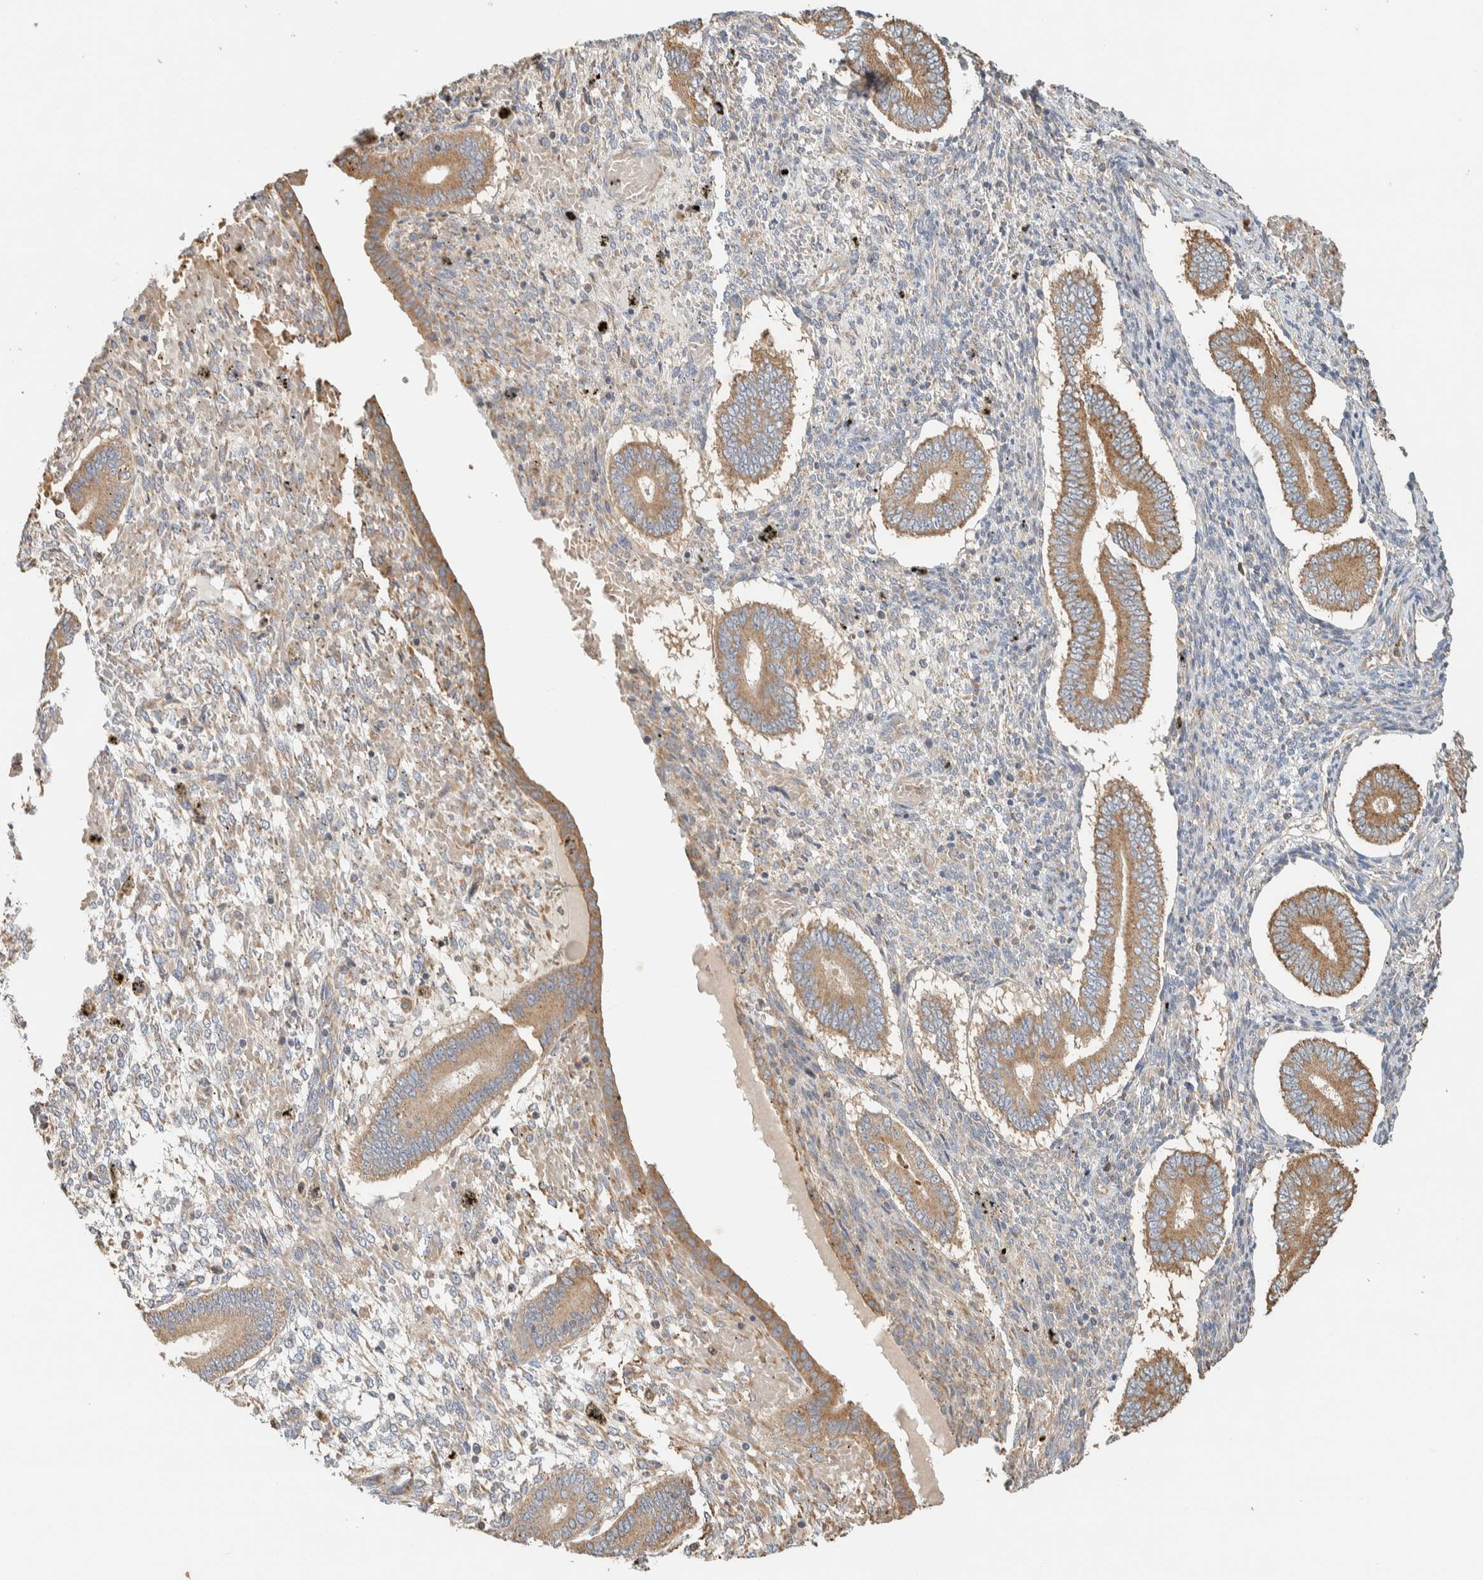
{"staining": {"intensity": "weak", "quantity": "<25%", "location": "cytoplasmic/membranous"}, "tissue": "endometrium", "cell_type": "Cells in endometrial stroma", "image_type": "normal", "snomed": [{"axis": "morphology", "description": "Normal tissue, NOS"}, {"axis": "topography", "description": "Endometrium"}], "caption": "Immunohistochemistry (IHC) micrograph of normal endometrium: human endometrium stained with DAB (3,3'-diaminobenzidine) demonstrates no significant protein staining in cells in endometrial stroma.", "gene": "RAB11FIP1", "patient": {"sex": "female", "age": 42}}